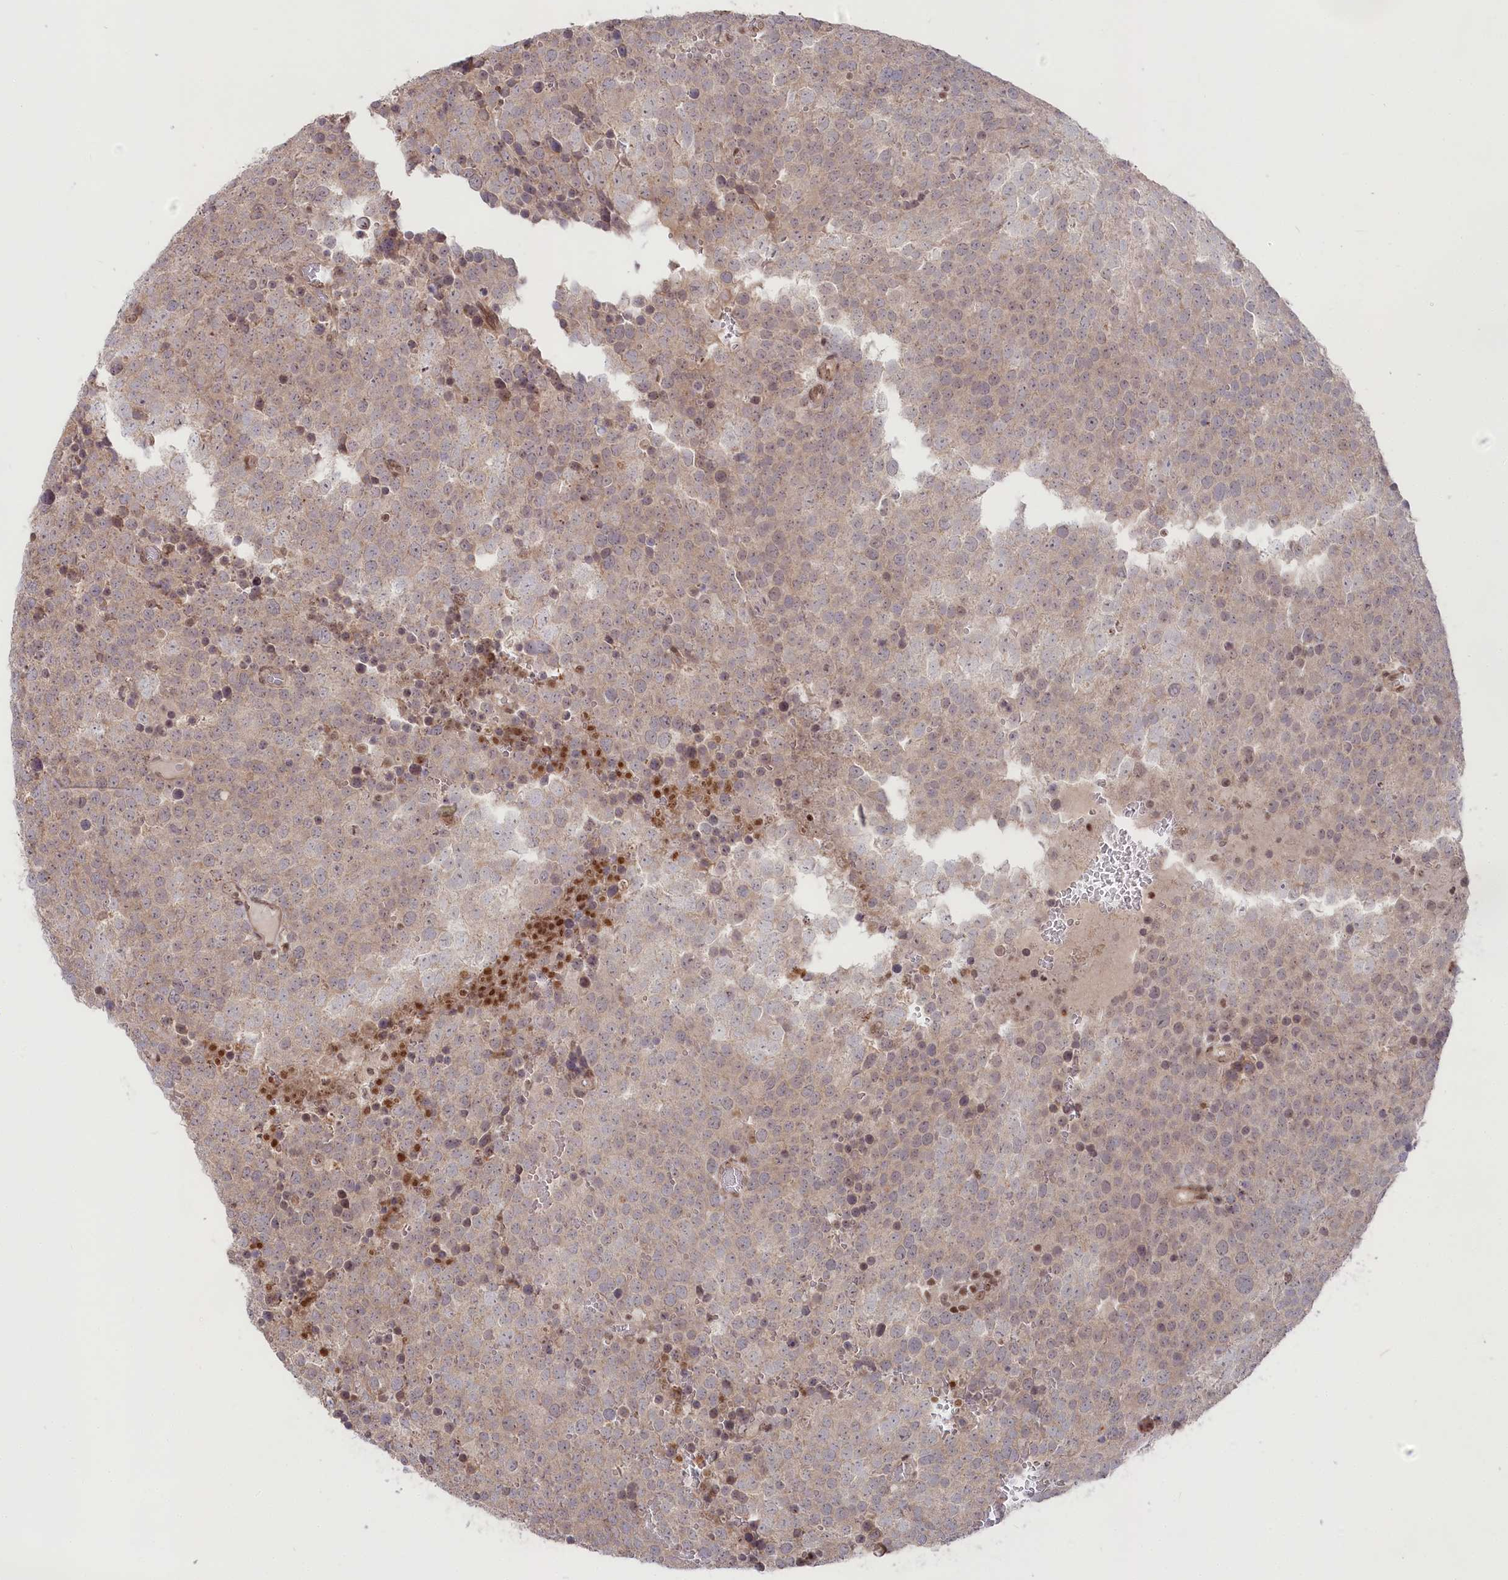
{"staining": {"intensity": "weak", "quantity": "<25%", "location": "nuclear"}, "tissue": "testis cancer", "cell_type": "Tumor cells", "image_type": "cancer", "snomed": [{"axis": "morphology", "description": "Seminoma, NOS"}, {"axis": "topography", "description": "Testis"}], "caption": "This is a photomicrograph of immunohistochemistry (IHC) staining of testis cancer, which shows no expression in tumor cells.", "gene": "CGGBP1", "patient": {"sex": "male", "age": 71}}